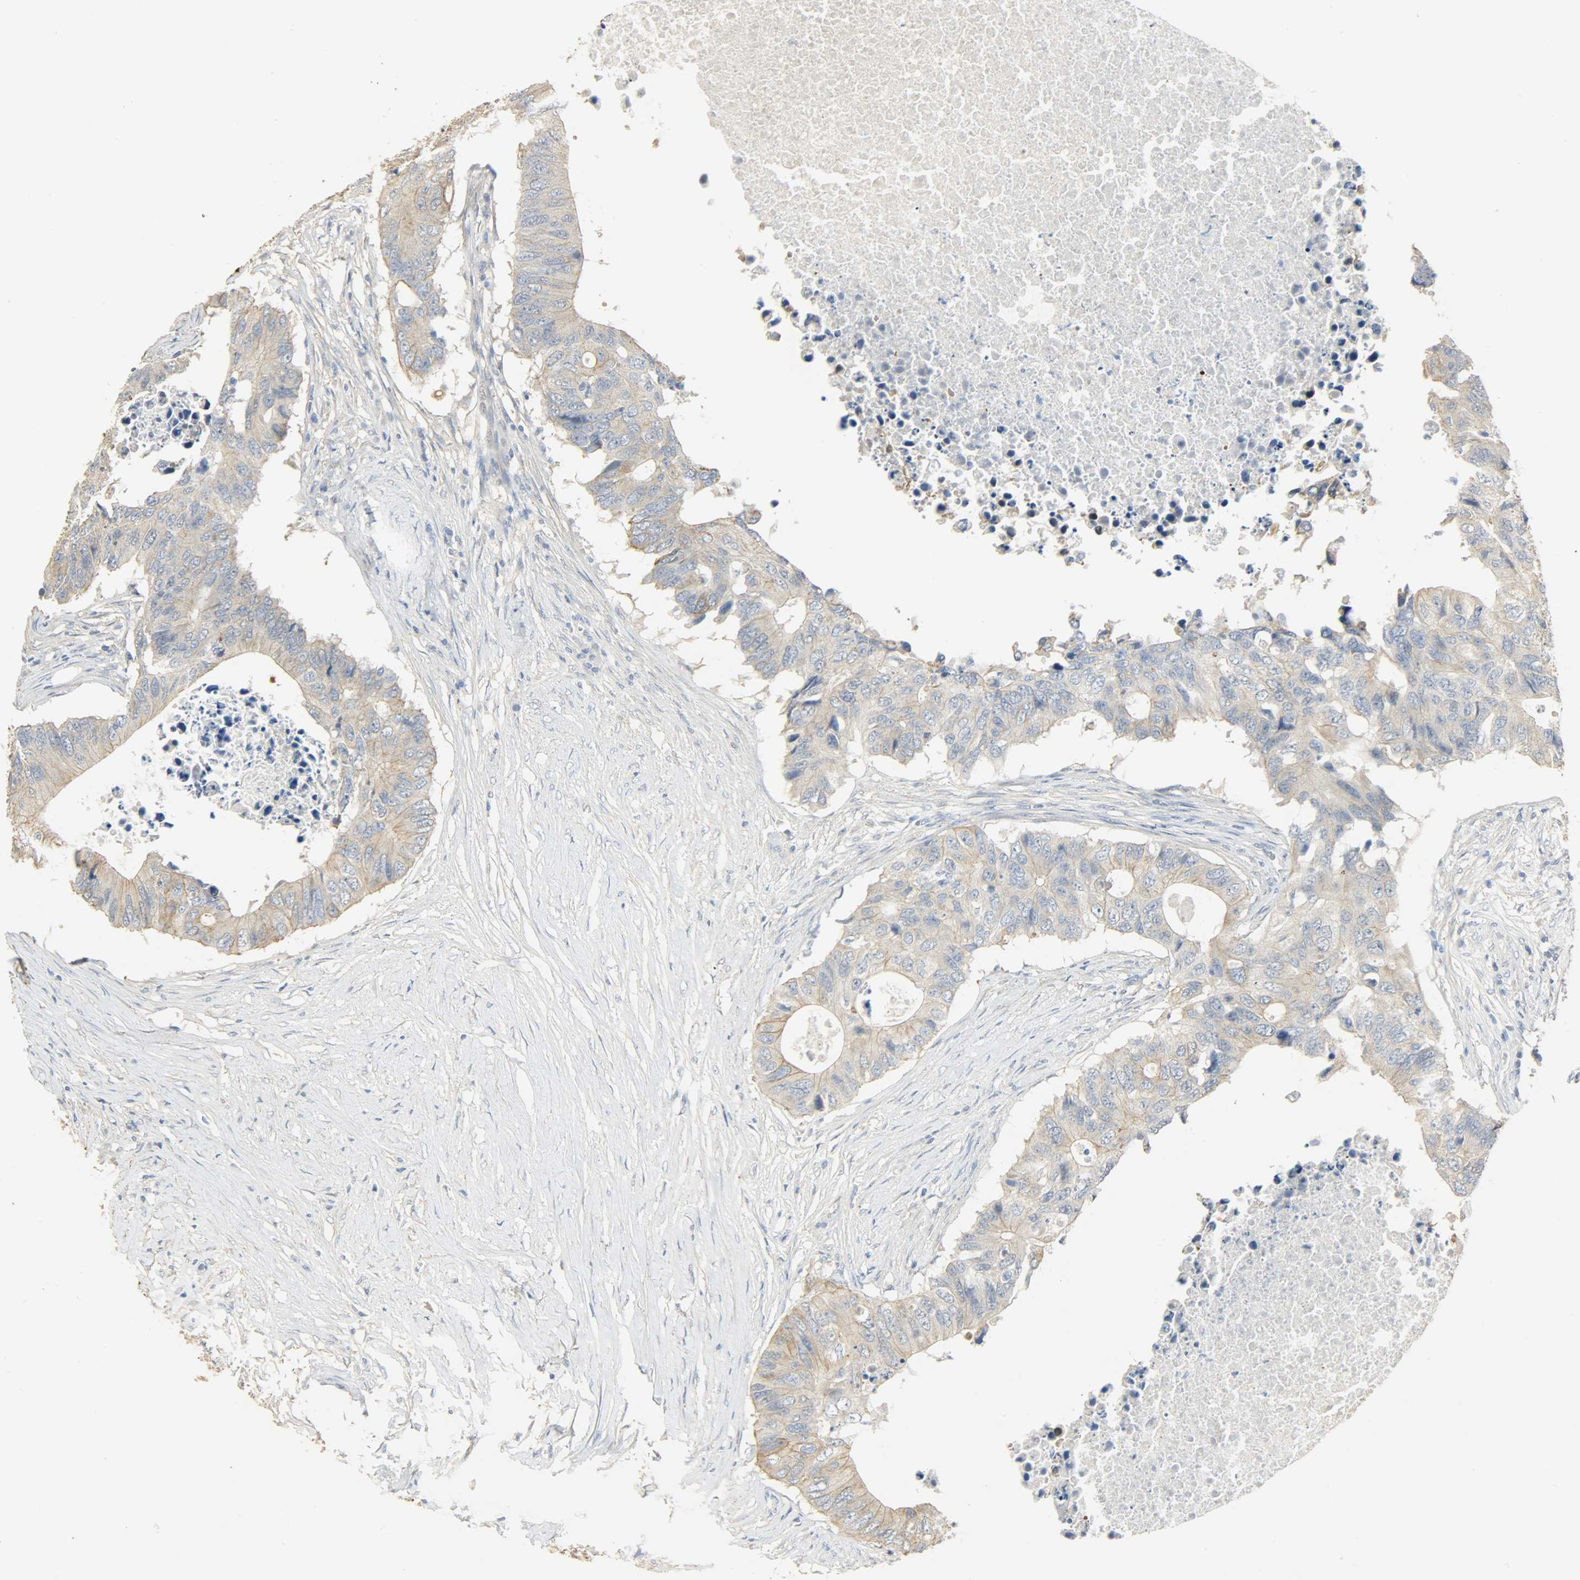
{"staining": {"intensity": "moderate", "quantity": ">75%", "location": "cytoplasmic/membranous"}, "tissue": "colorectal cancer", "cell_type": "Tumor cells", "image_type": "cancer", "snomed": [{"axis": "morphology", "description": "Adenocarcinoma, NOS"}, {"axis": "topography", "description": "Colon"}], "caption": "High-power microscopy captured an immunohistochemistry (IHC) histopathology image of colorectal cancer (adenocarcinoma), revealing moderate cytoplasmic/membranous positivity in approximately >75% of tumor cells.", "gene": "USP13", "patient": {"sex": "male", "age": 71}}